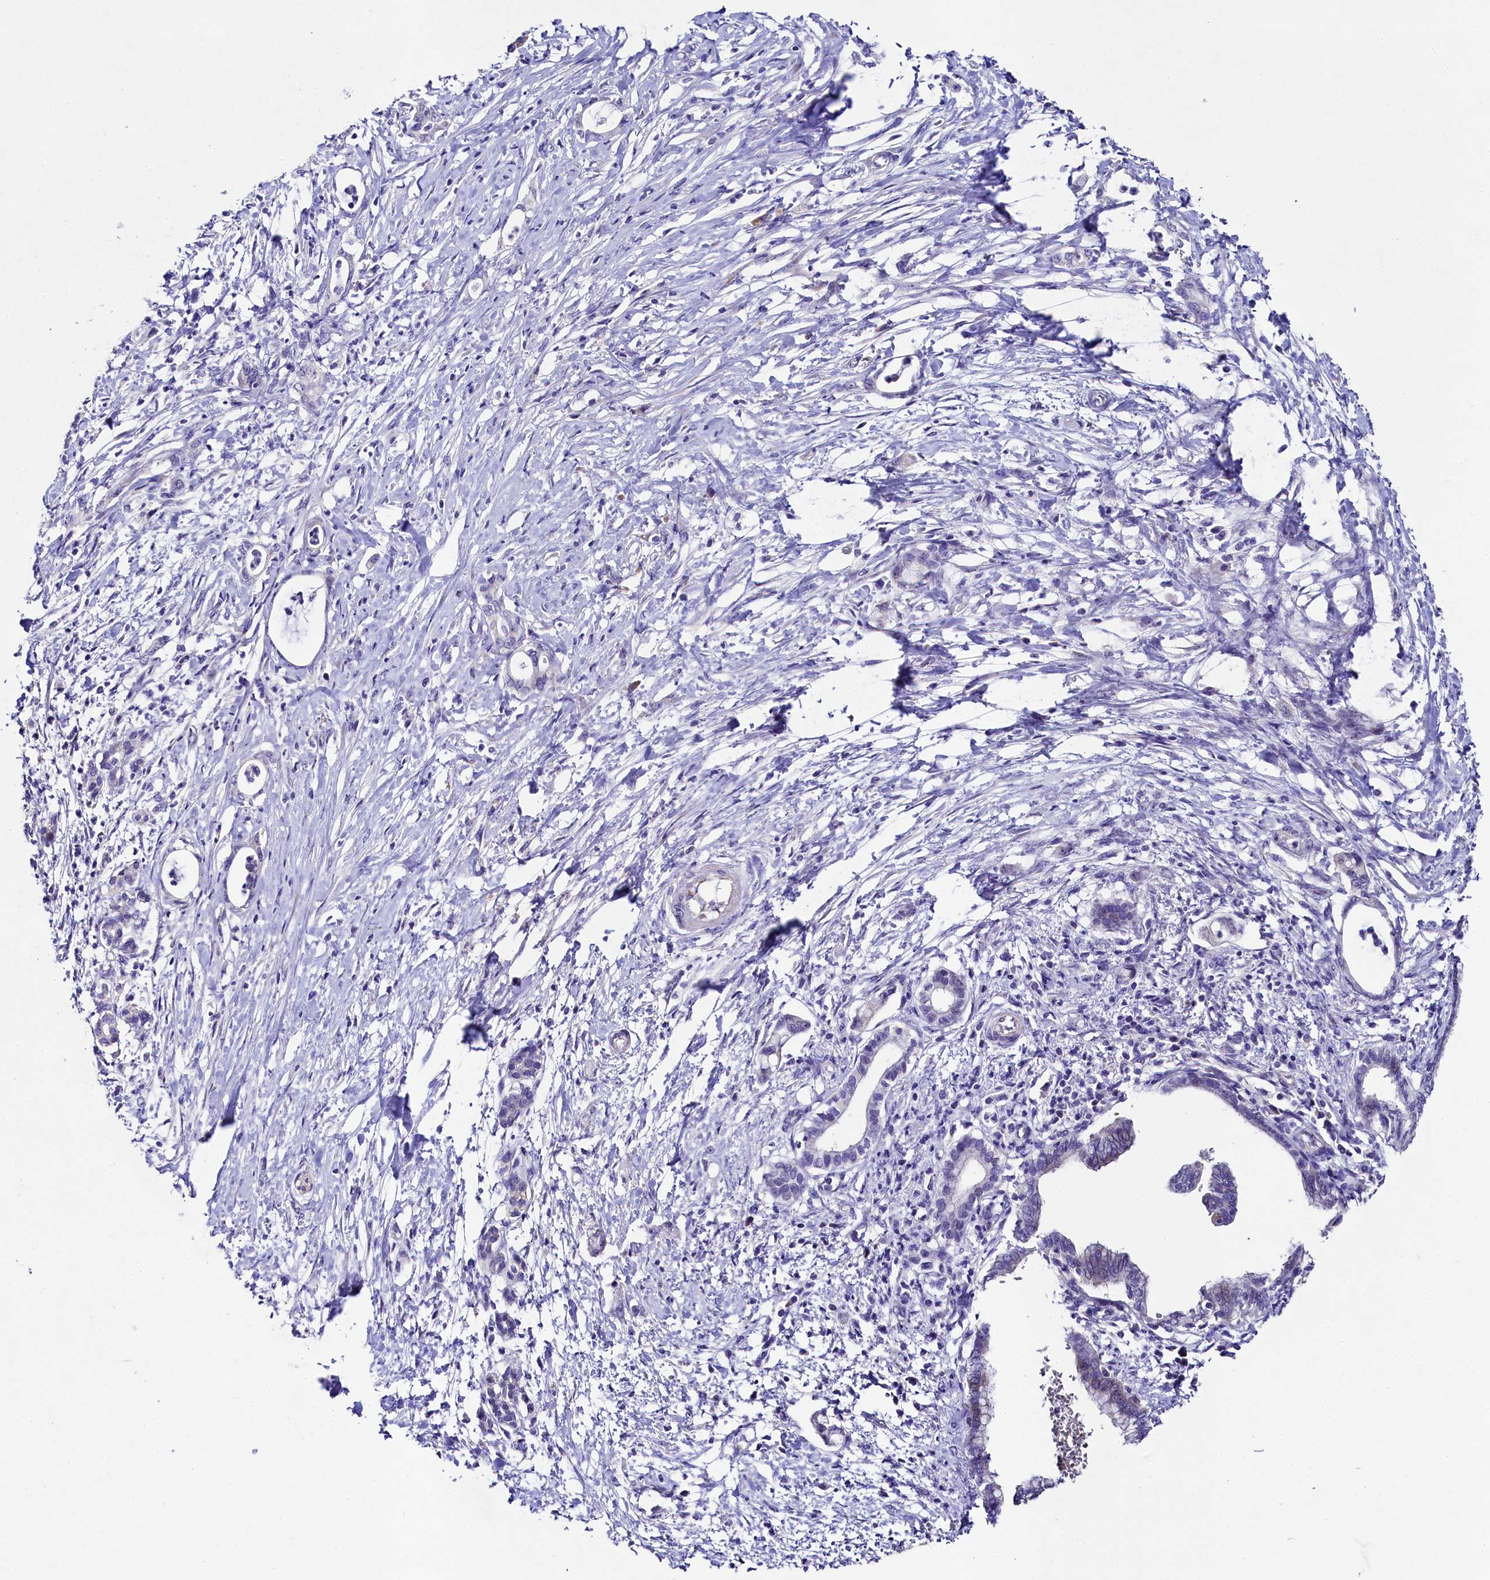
{"staining": {"intensity": "negative", "quantity": "none", "location": "none"}, "tissue": "pancreatic cancer", "cell_type": "Tumor cells", "image_type": "cancer", "snomed": [{"axis": "morphology", "description": "Adenocarcinoma, NOS"}, {"axis": "topography", "description": "Pancreas"}], "caption": "Immunohistochemical staining of human pancreatic cancer (adenocarcinoma) shows no significant positivity in tumor cells. The staining was performed using DAB (3,3'-diaminobenzidine) to visualize the protein expression in brown, while the nuclei were stained in blue with hematoxylin (Magnification: 20x).", "gene": "FXYD6", "patient": {"sex": "female", "age": 55}}